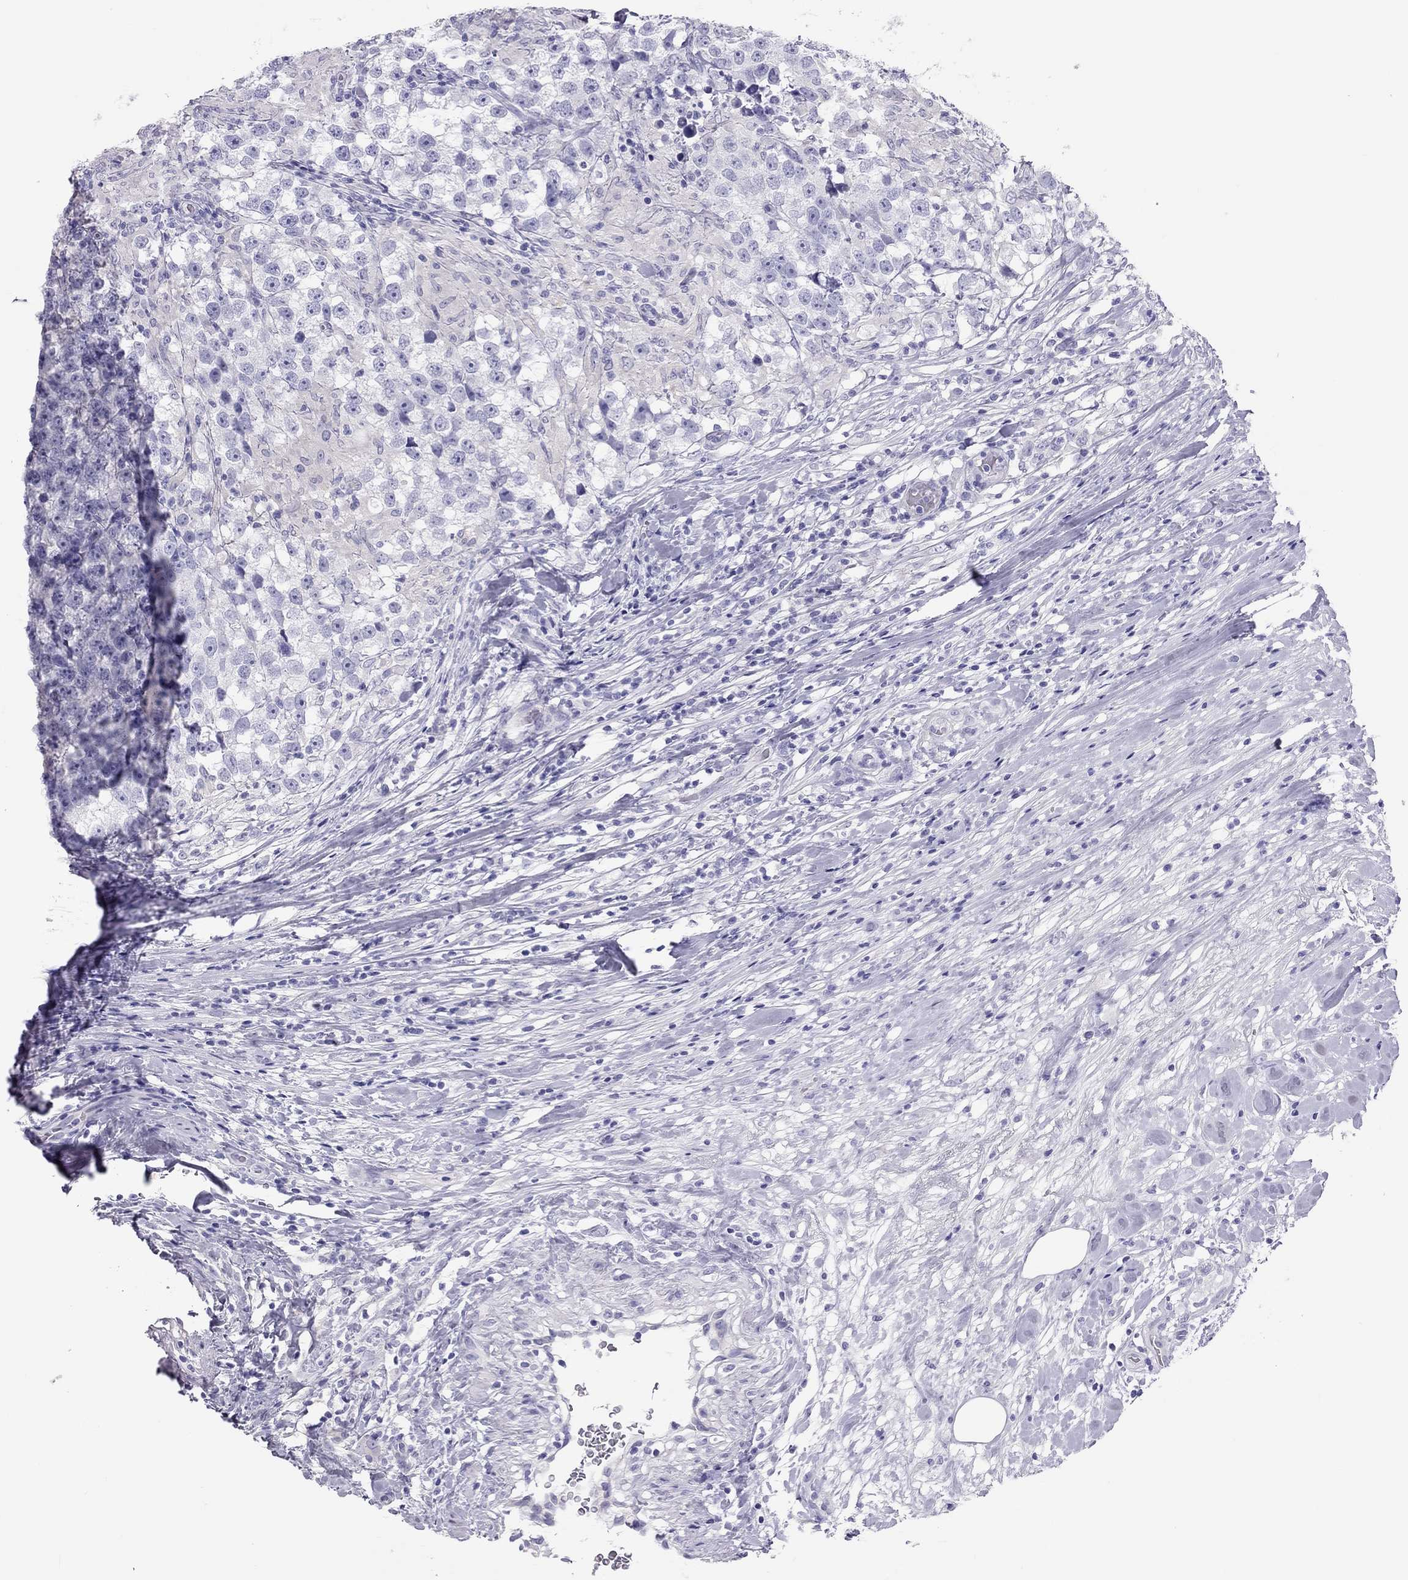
{"staining": {"intensity": "negative", "quantity": "none", "location": "none"}, "tissue": "testis cancer", "cell_type": "Tumor cells", "image_type": "cancer", "snomed": [{"axis": "morphology", "description": "Seminoma, NOS"}, {"axis": "topography", "description": "Testis"}], "caption": "Immunohistochemistry photomicrograph of neoplastic tissue: human seminoma (testis) stained with DAB (3,3'-diaminobenzidine) exhibits no significant protein positivity in tumor cells.", "gene": "PSMB11", "patient": {"sex": "male", "age": 46}}